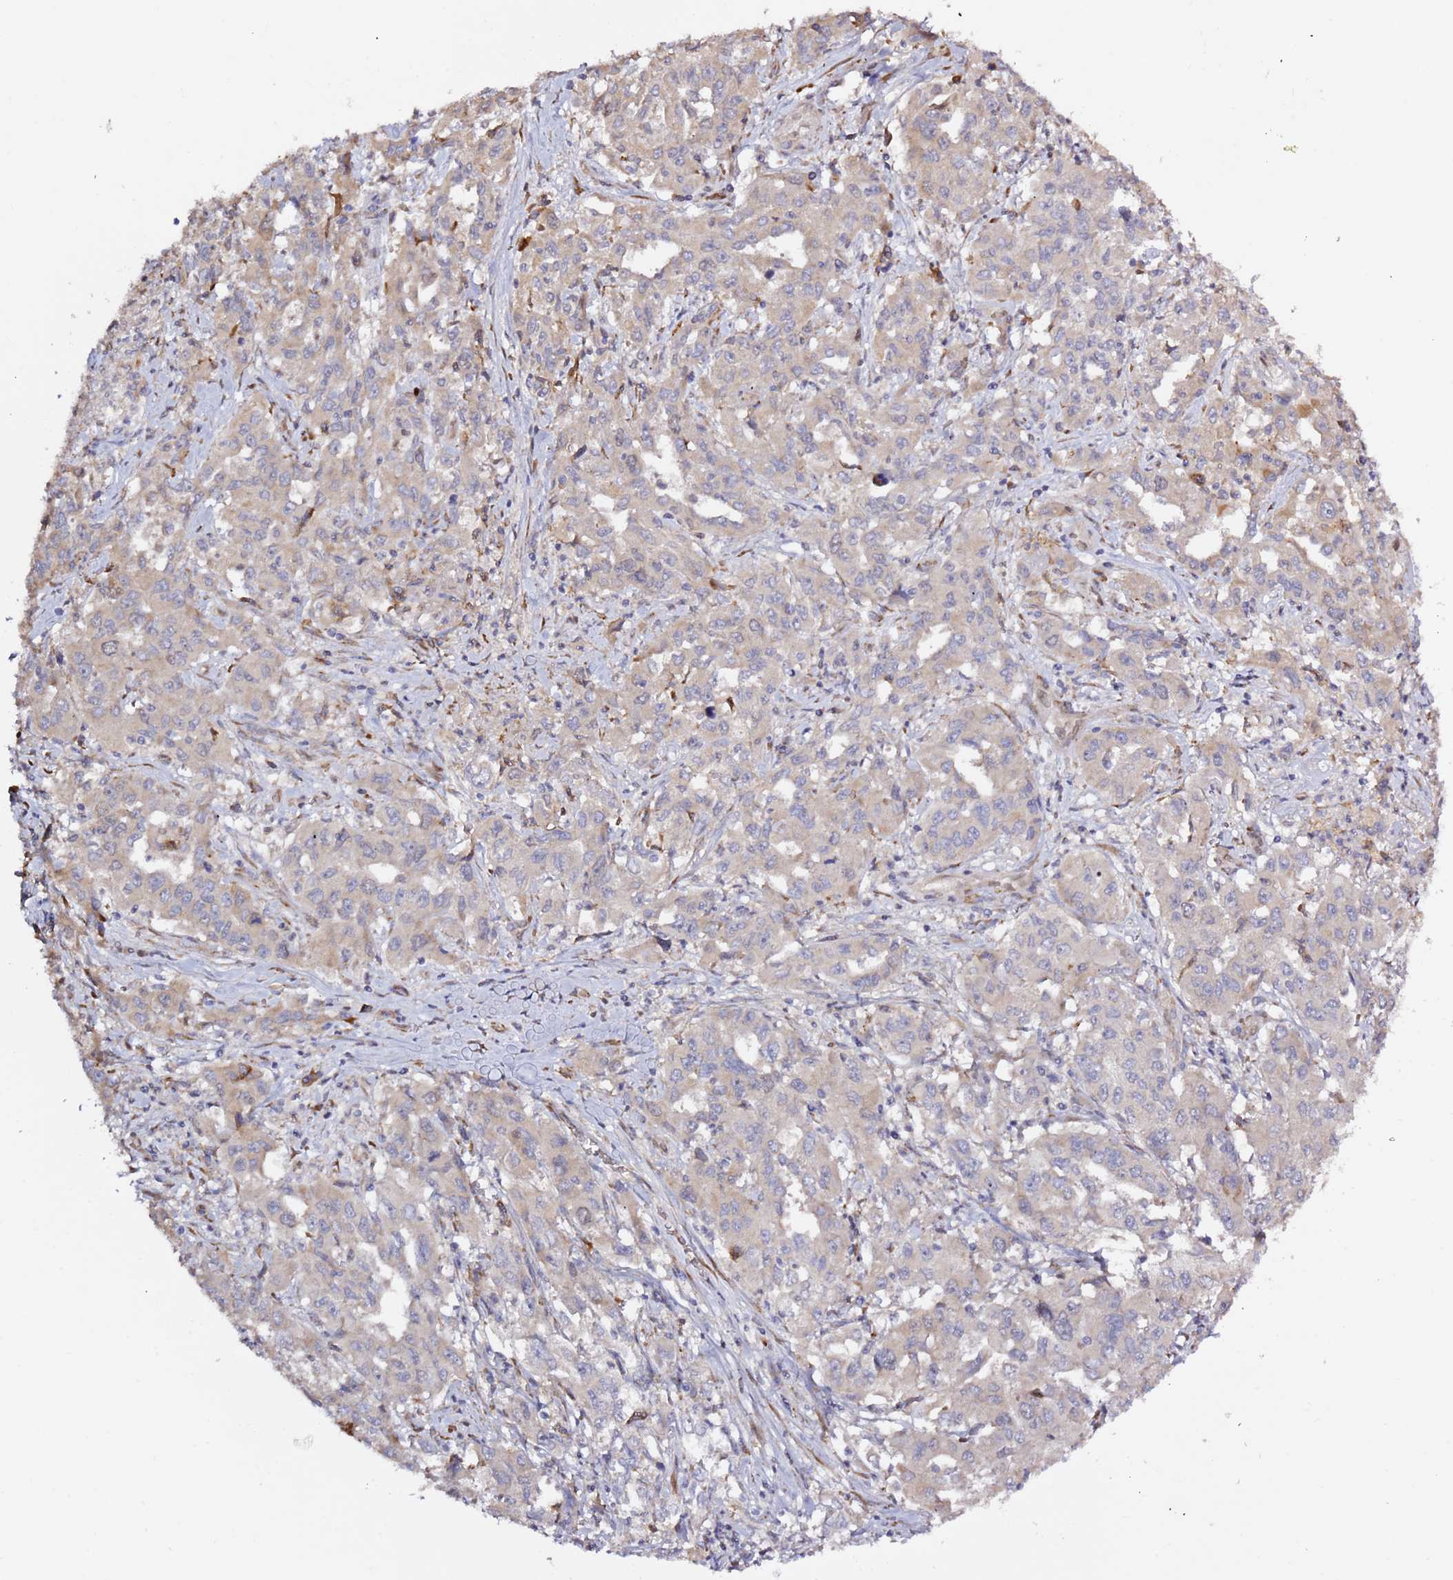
{"staining": {"intensity": "weak", "quantity": "<25%", "location": "cytoplasmic/membranous"}, "tissue": "liver cancer", "cell_type": "Tumor cells", "image_type": "cancer", "snomed": [{"axis": "morphology", "description": "Carcinoma, Hepatocellular, NOS"}, {"axis": "topography", "description": "Liver"}], "caption": "IHC micrograph of neoplastic tissue: liver cancer (hepatocellular carcinoma) stained with DAB exhibits no significant protein expression in tumor cells. (DAB (3,3'-diaminobenzidine) immunohistochemistry (IHC), high magnification).", "gene": "HSD17B7", "patient": {"sex": "male", "age": 63}}